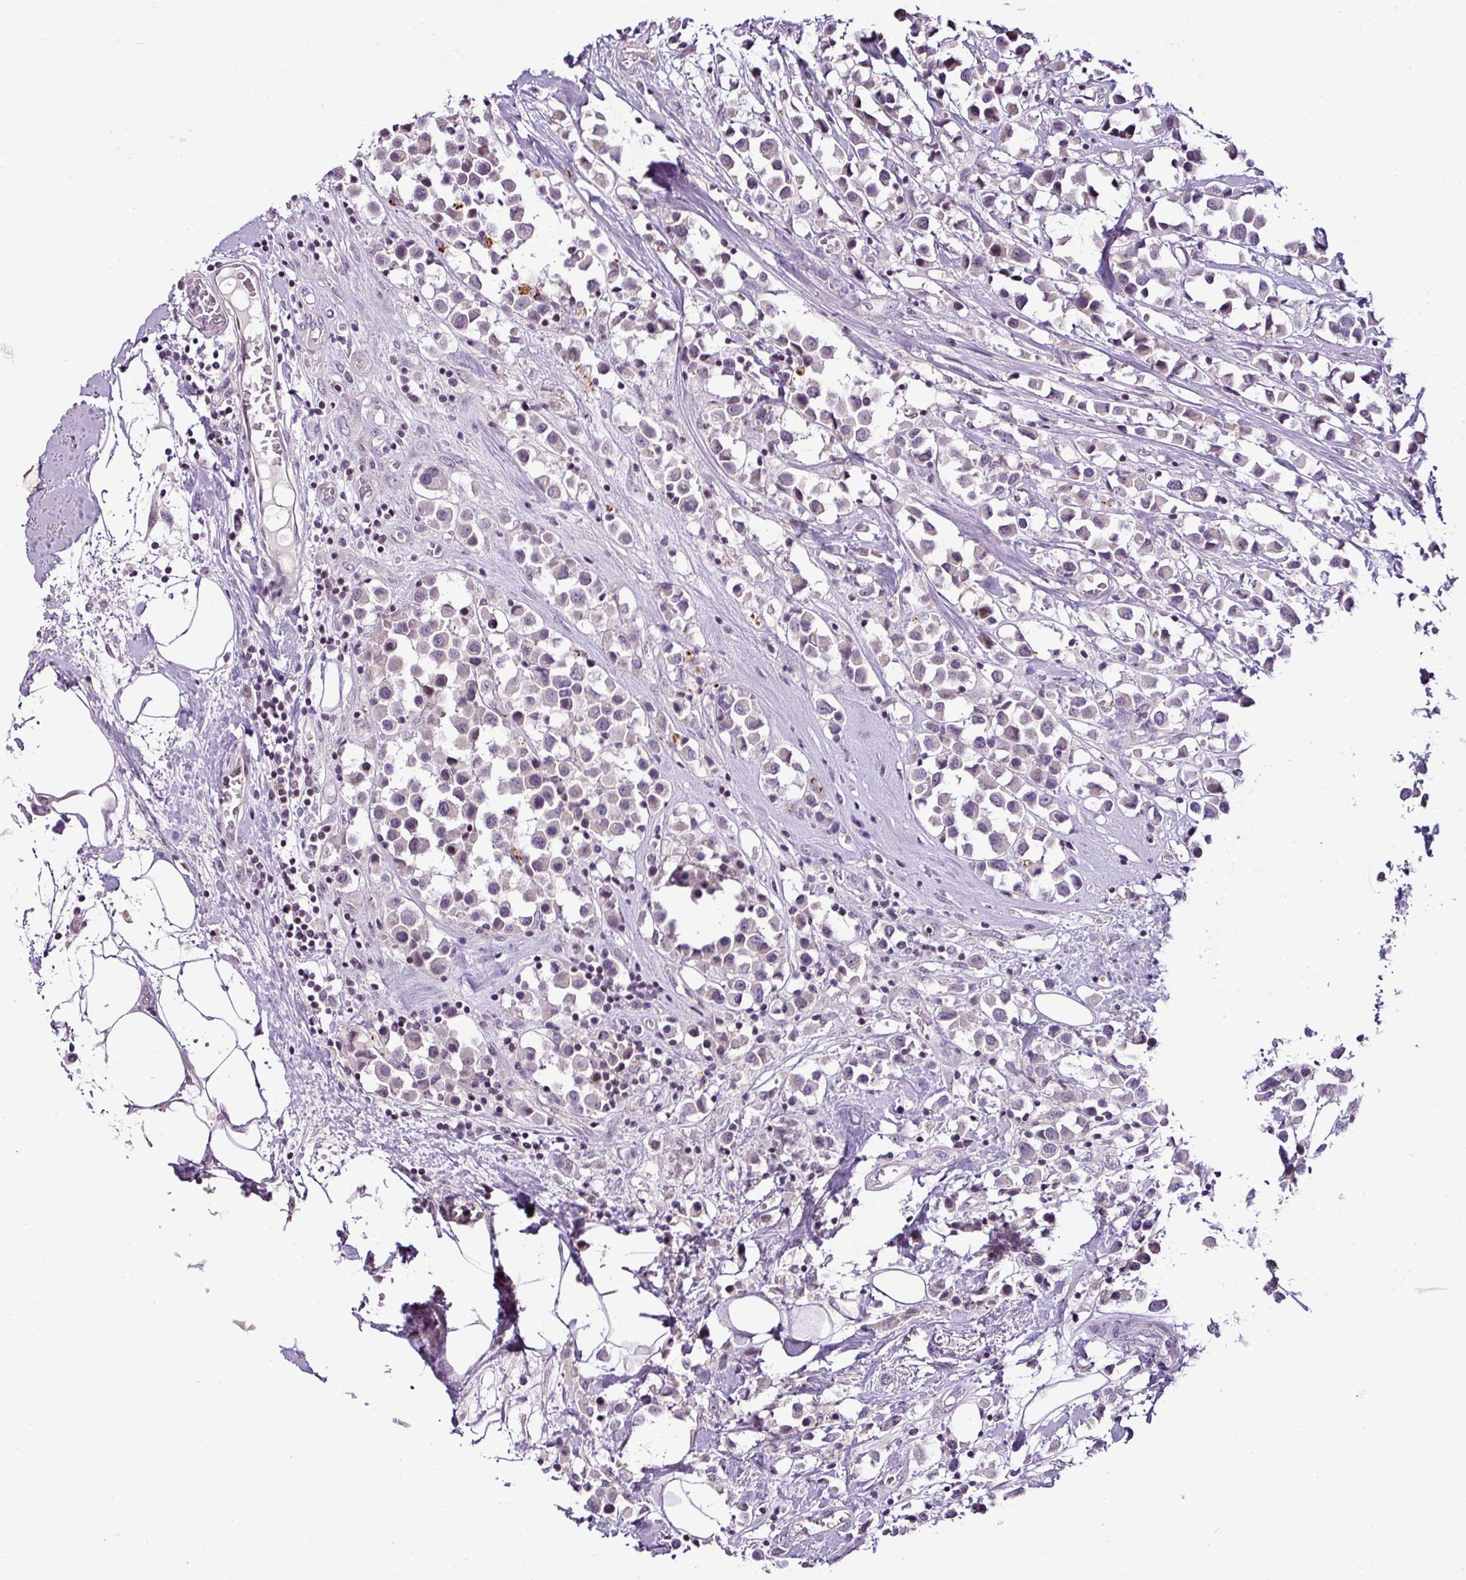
{"staining": {"intensity": "negative", "quantity": "none", "location": "none"}, "tissue": "breast cancer", "cell_type": "Tumor cells", "image_type": "cancer", "snomed": [{"axis": "morphology", "description": "Duct carcinoma"}, {"axis": "topography", "description": "Breast"}], "caption": "IHC micrograph of neoplastic tissue: breast cancer stained with DAB displays no significant protein expression in tumor cells.", "gene": "TEX30", "patient": {"sex": "female", "age": 61}}